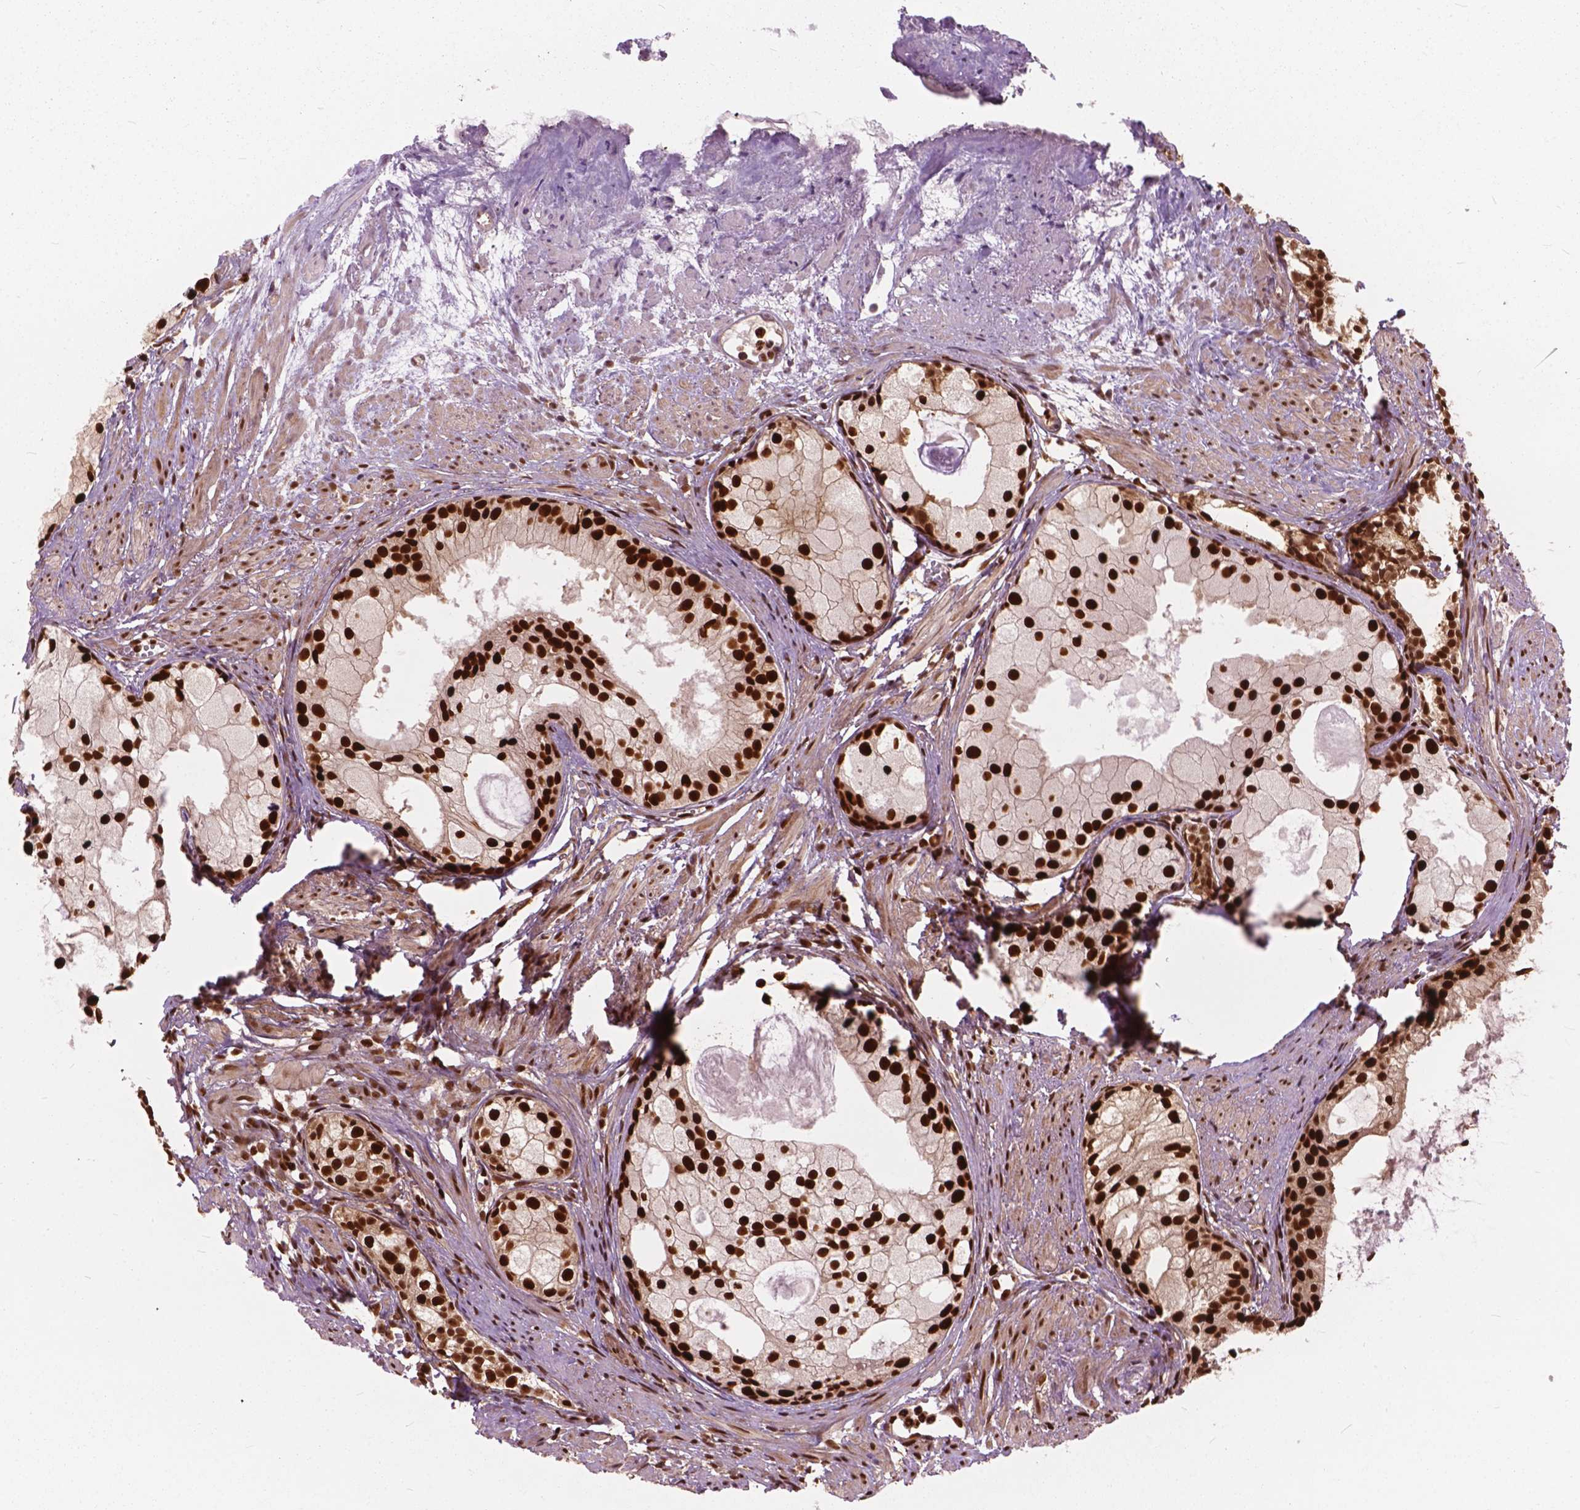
{"staining": {"intensity": "strong", "quantity": ">75%", "location": "cytoplasmic/membranous,nuclear"}, "tissue": "prostate cancer", "cell_type": "Tumor cells", "image_type": "cancer", "snomed": [{"axis": "morphology", "description": "Adenocarcinoma, High grade"}, {"axis": "topography", "description": "Prostate"}], "caption": "A high-resolution micrograph shows immunohistochemistry (IHC) staining of prostate cancer (adenocarcinoma (high-grade)), which demonstrates strong cytoplasmic/membranous and nuclear expression in approximately >75% of tumor cells.", "gene": "ANP32B", "patient": {"sex": "male", "age": 85}}